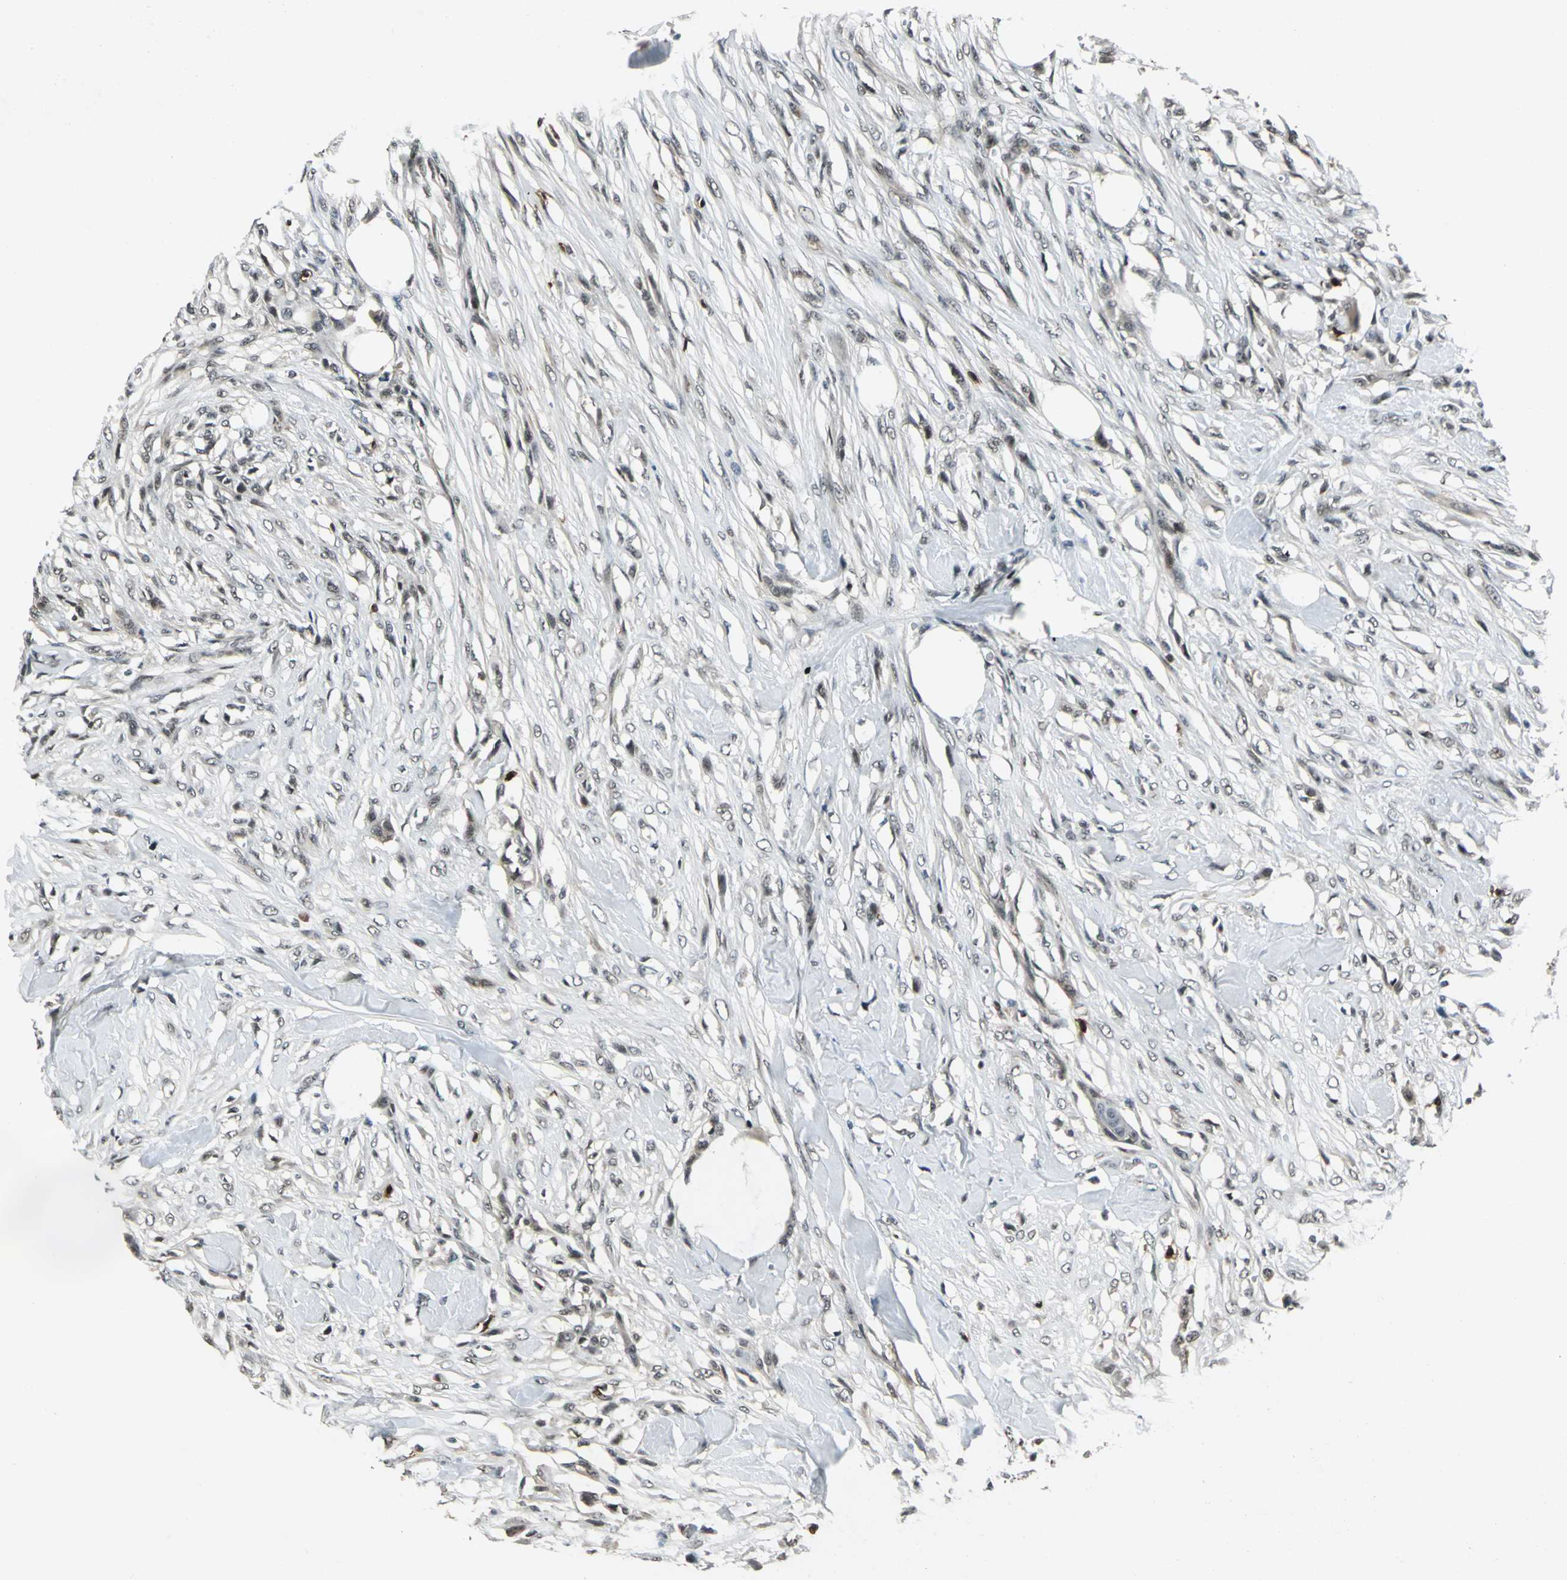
{"staining": {"intensity": "weak", "quantity": "<25%", "location": "nuclear"}, "tissue": "skin cancer", "cell_type": "Tumor cells", "image_type": "cancer", "snomed": [{"axis": "morphology", "description": "Normal tissue, NOS"}, {"axis": "morphology", "description": "Squamous cell carcinoma, NOS"}, {"axis": "topography", "description": "Skin"}], "caption": "Immunohistochemistry (IHC) image of neoplastic tissue: human skin cancer stained with DAB (3,3'-diaminobenzidine) exhibits no significant protein staining in tumor cells.", "gene": "NR2C2", "patient": {"sex": "female", "age": 59}}